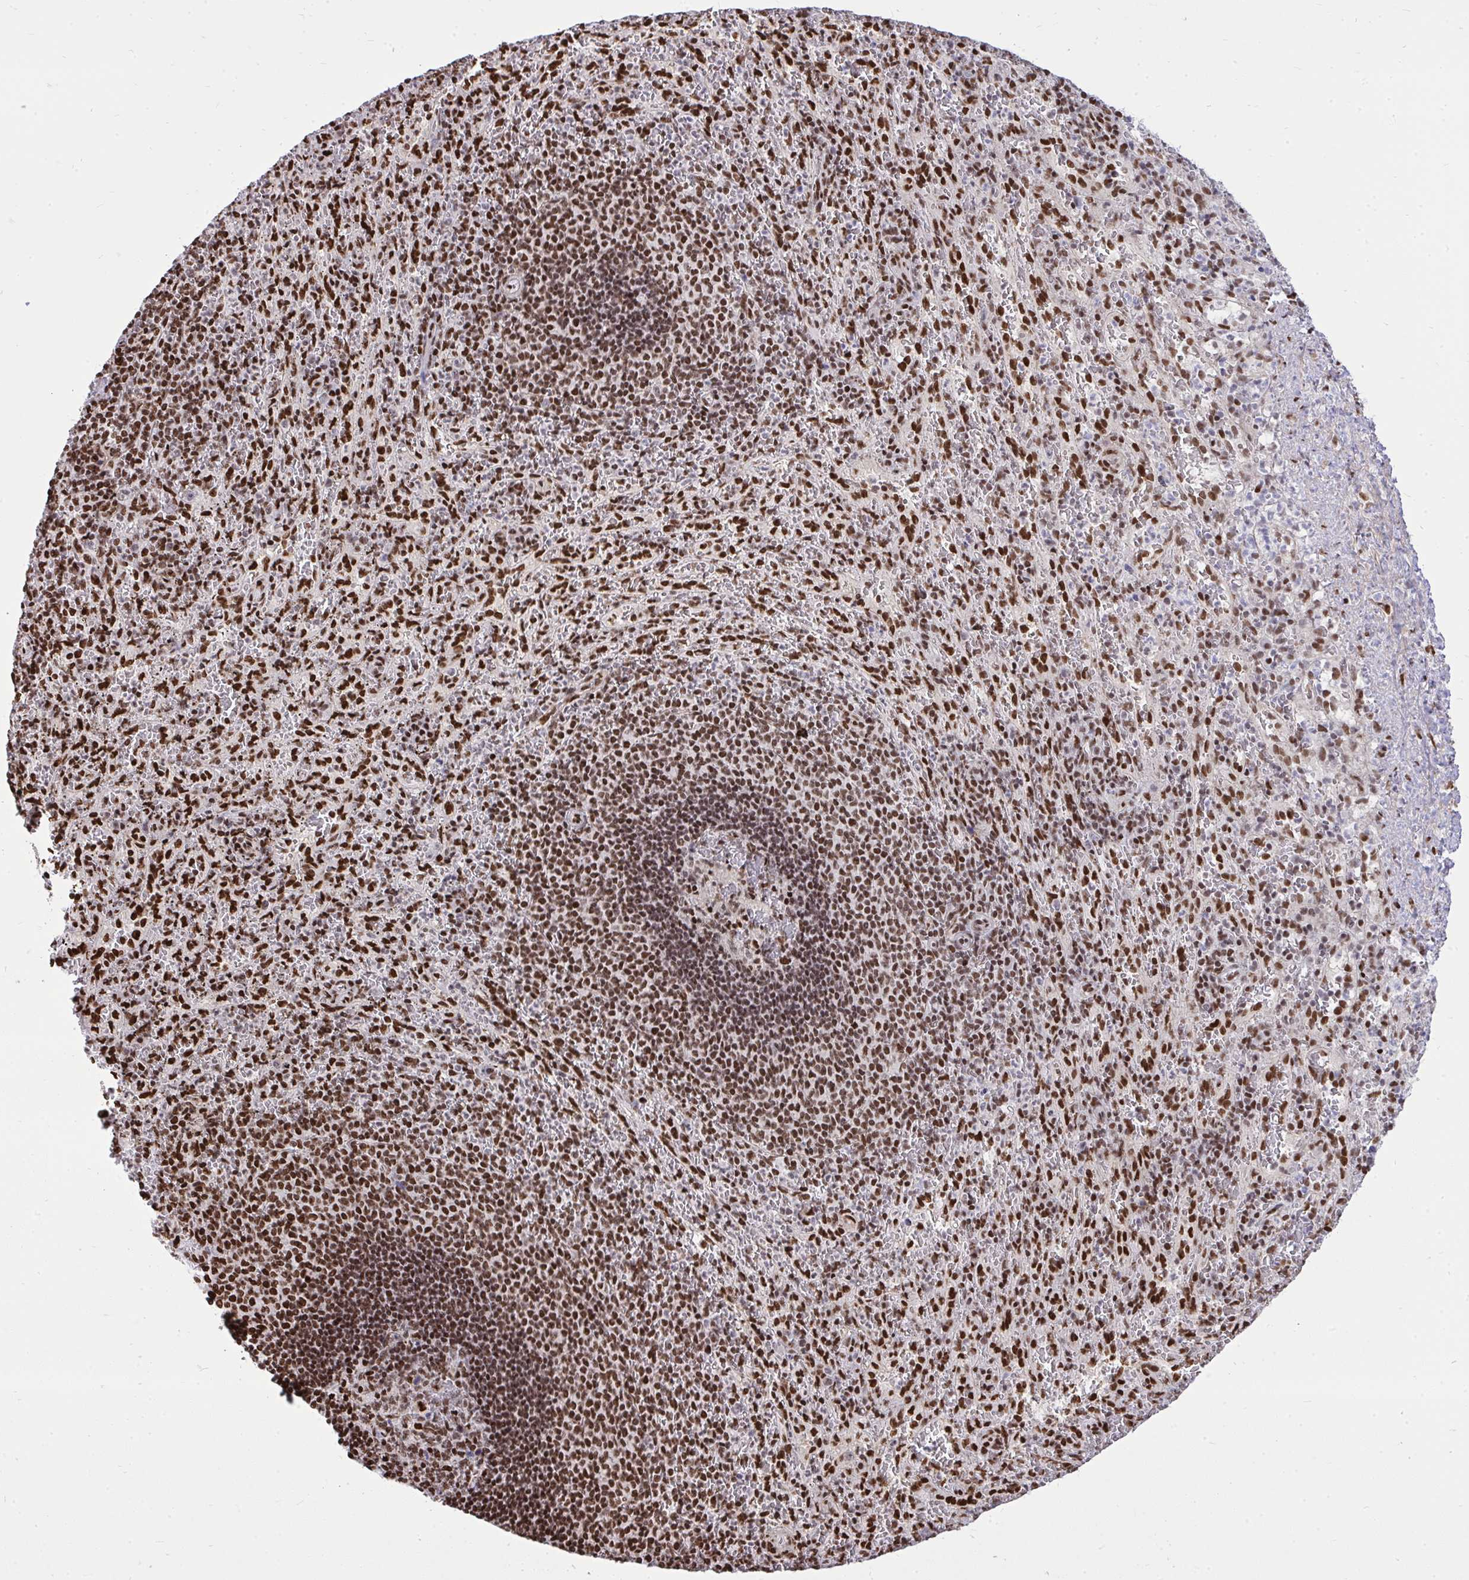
{"staining": {"intensity": "strong", "quantity": ">75%", "location": "nuclear"}, "tissue": "spleen", "cell_type": "Cells in red pulp", "image_type": "normal", "snomed": [{"axis": "morphology", "description": "Normal tissue, NOS"}, {"axis": "topography", "description": "Spleen"}], "caption": "This photomicrograph demonstrates immunohistochemistry staining of unremarkable human spleen, with high strong nuclear positivity in approximately >75% of cells in red pulp.", "gene": "TBL1Y", "patient": {"sex": "male", "age": 57}}